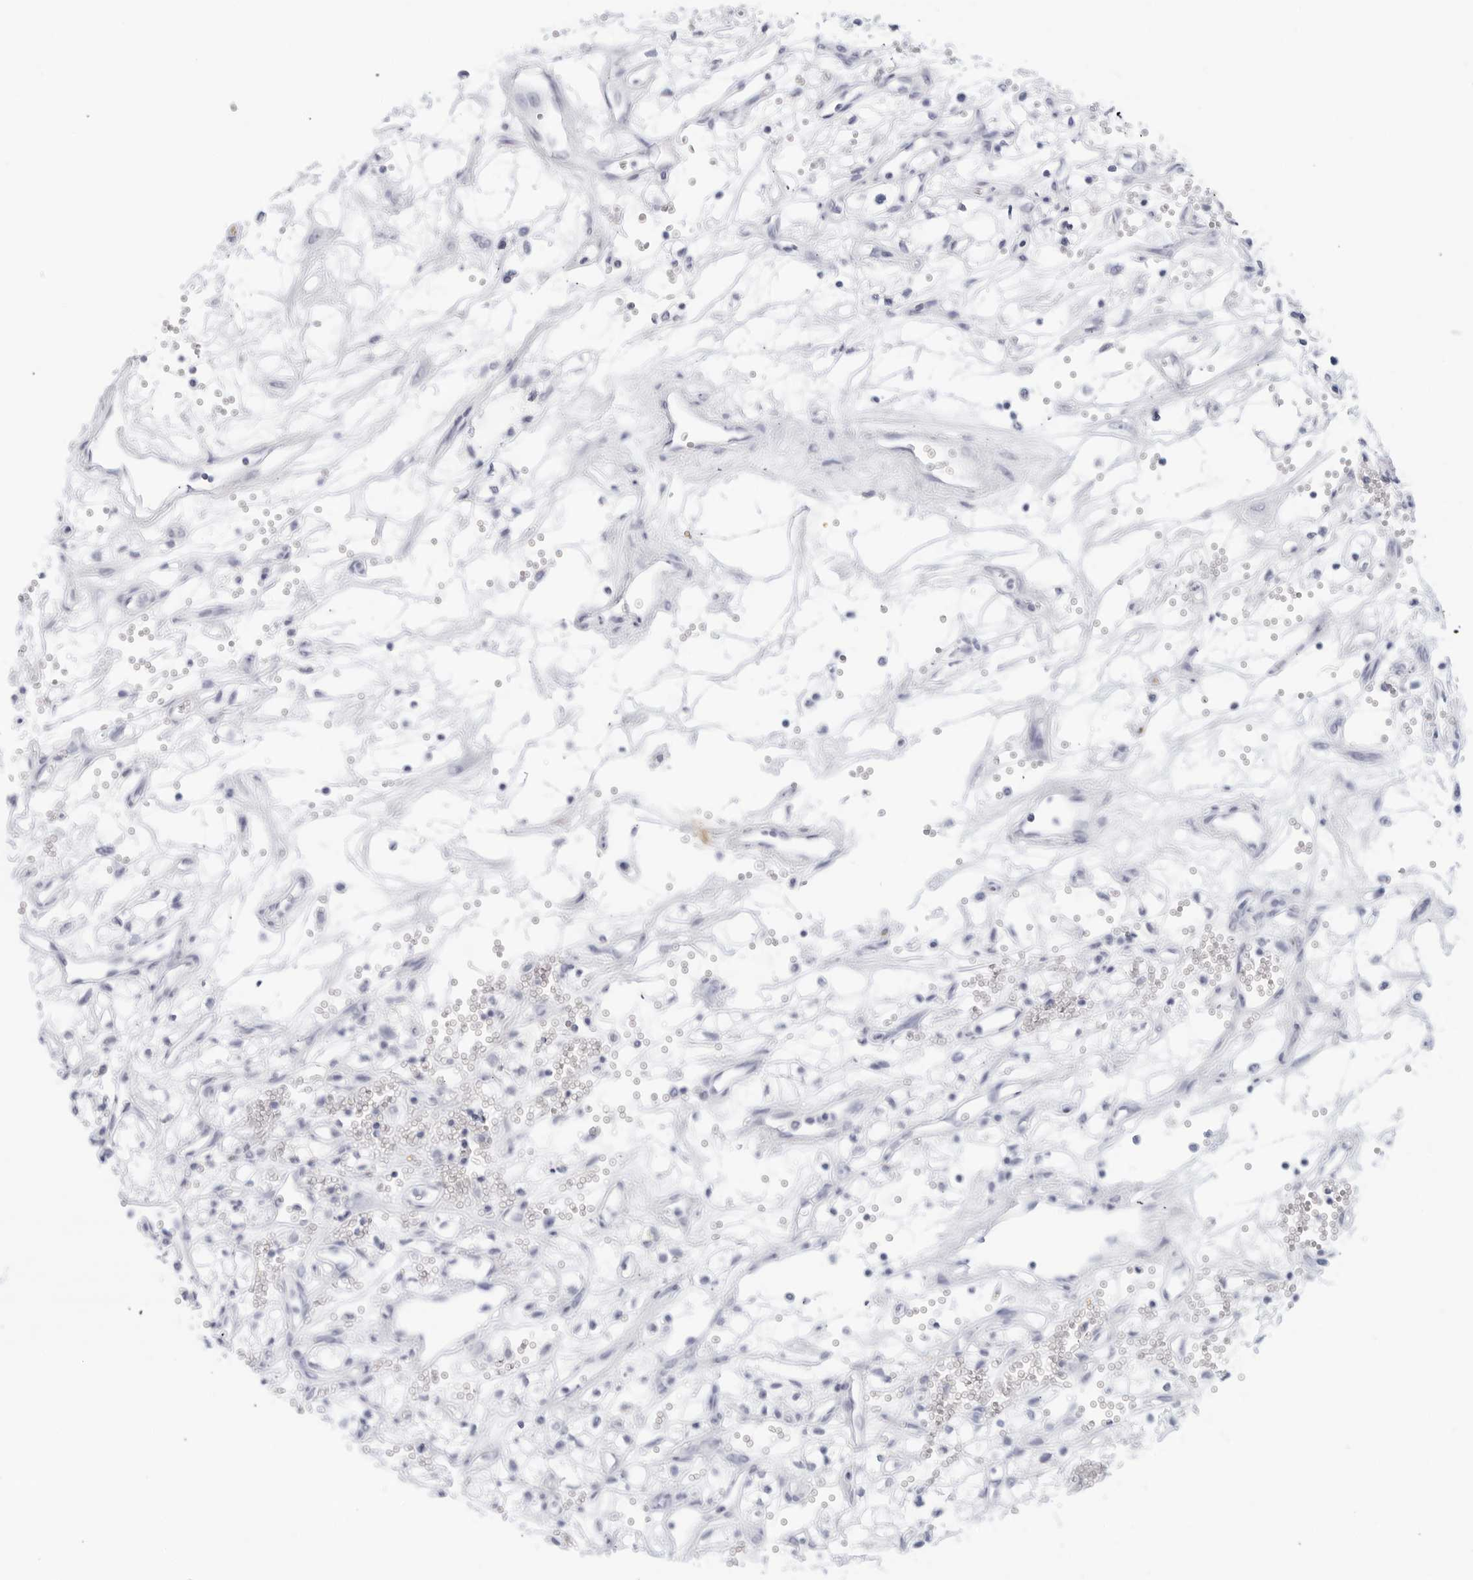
{"staining": {"intensity": "negative", "quantity": "none", "location": "none"}, "tissue": "renal cancer", "cell_type": "Tumor cells", "image_type": "cancer", "snomed": [{"axis": "morphology", "description": "Adenocarcinoma, NOS"}, {"axis": "topography", "description": "Kidney"}], "caption": "Tumor cells show no significant staining in adenocarcinoma (renal). The staining is performed using DAB (3,3'-diaminobenzidine) brown chromogen with nuclei counter-stained in using hematoxylin.", "gene": "FGG", "patient": {"sex": "male", "age": 59}}